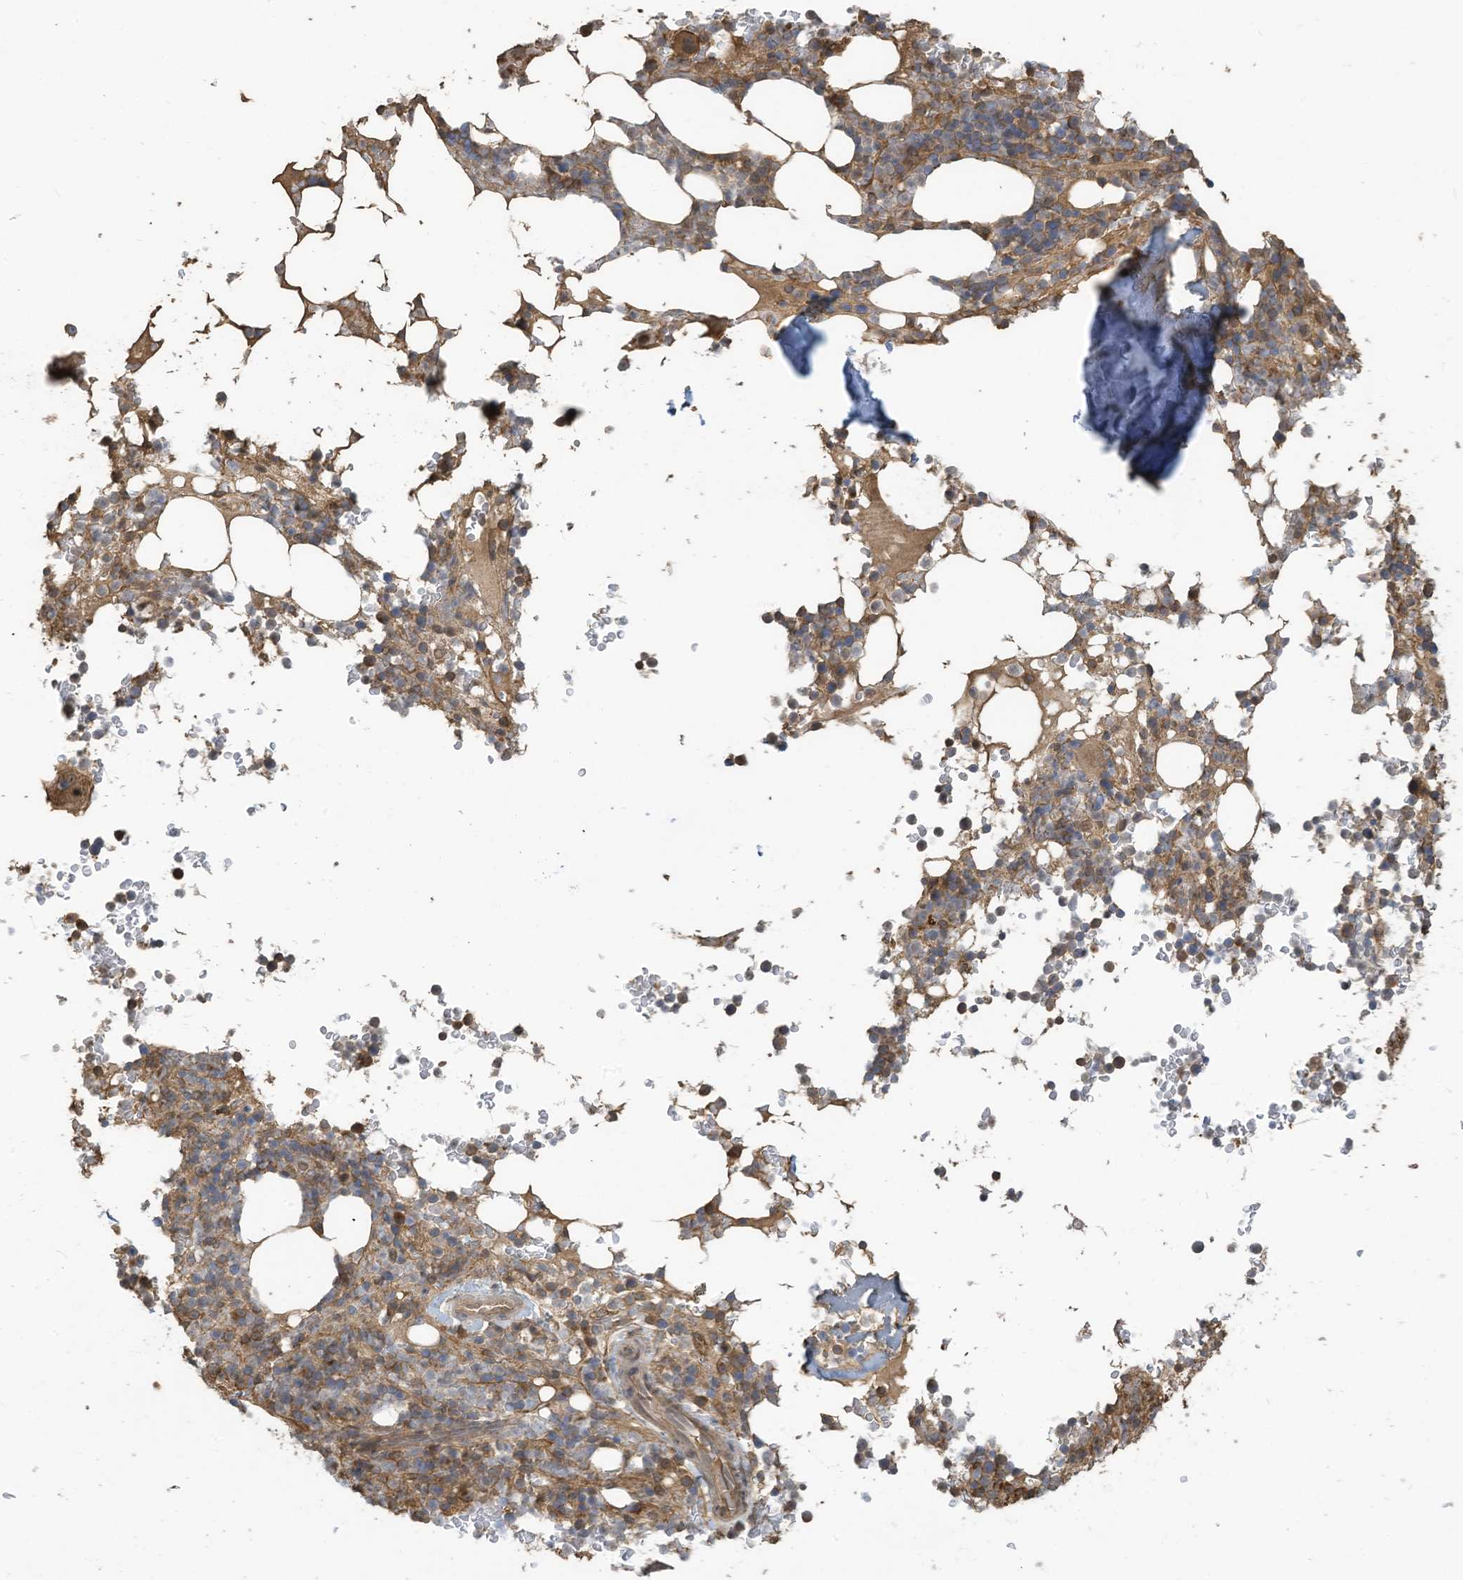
{"staining": {"intensity": "moderate", "quantity": "25%-75%", "location": "cytoplasmic/membranous"}, "tissue": "bone marrow", "cell_type": "Hematopoietic cells", "image_type": "normal", "snomed": [{"axis": "morphology", "description": "Normal tissue, NOS"}, {"axis": "topography", "description": "Bone marrow"}], "caption": "Moderate cytoplasmic/membranous positivity for a protein is present in about 25%-75% of hematopoietic cells of unremarkable bone marrow using IHC.", "gene": "COX10", "patient": {"sex": "male", "age": 58}}